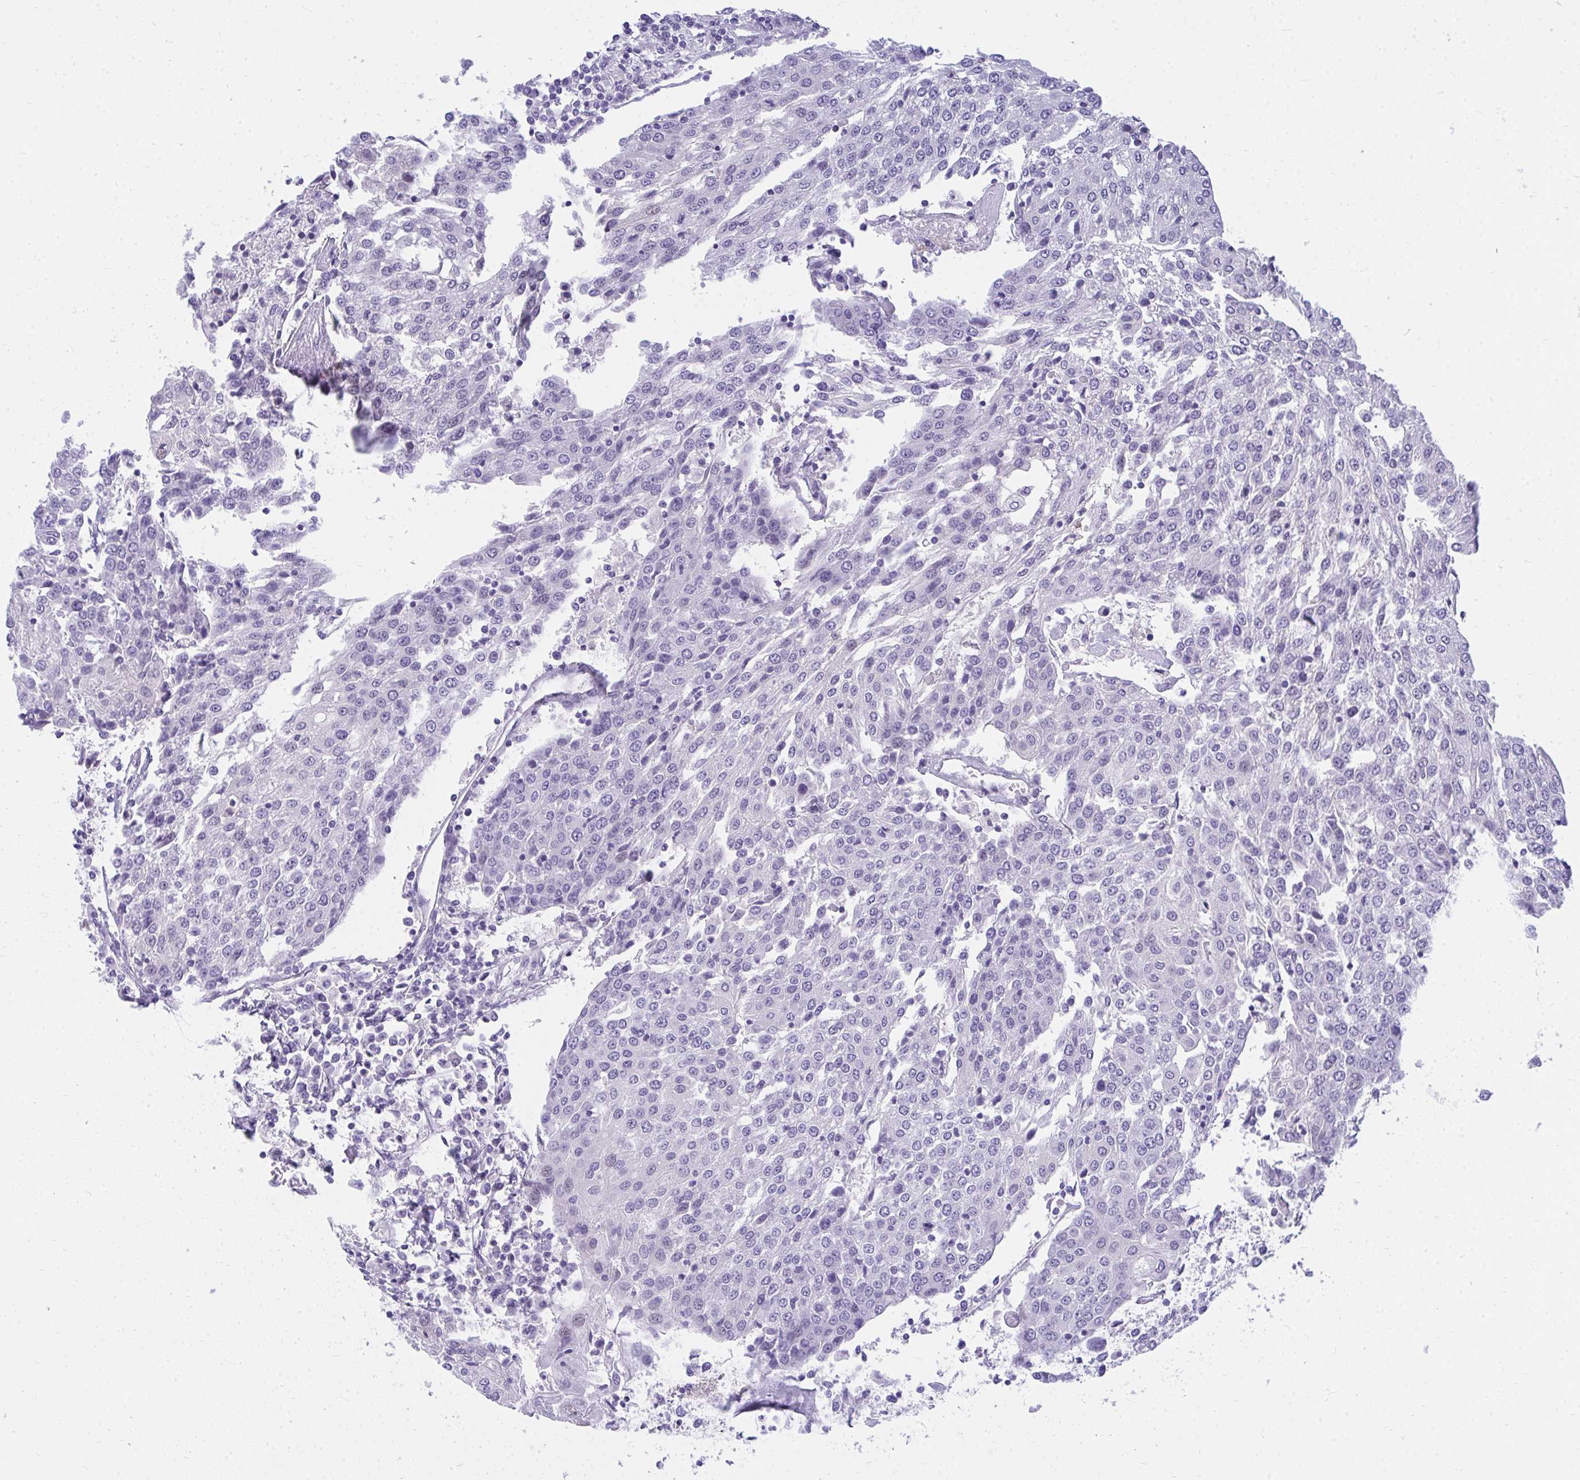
{"staining": {"intensity": "negative", "quantity": "none", "location": "none"}, "tissue": "urothelial cancer", "cell_type": "Tumor cells", "image_type": "cancer", "snomed": [{"axis": "morphology", "description": "Urothelial carcinoma, High grade"}, {"axis": "topography", "description": "Urinary bladder"}], "caption": "IHC histopathology image of neoplastic tissue: human high-grade urothelial carcinoma stained with DAB (3,3'-diaminobenzidine) shows no significant protein positivity in tumor cells.", "gene": "TSBP1", "patient": {"sex": "female", "age": 85}}